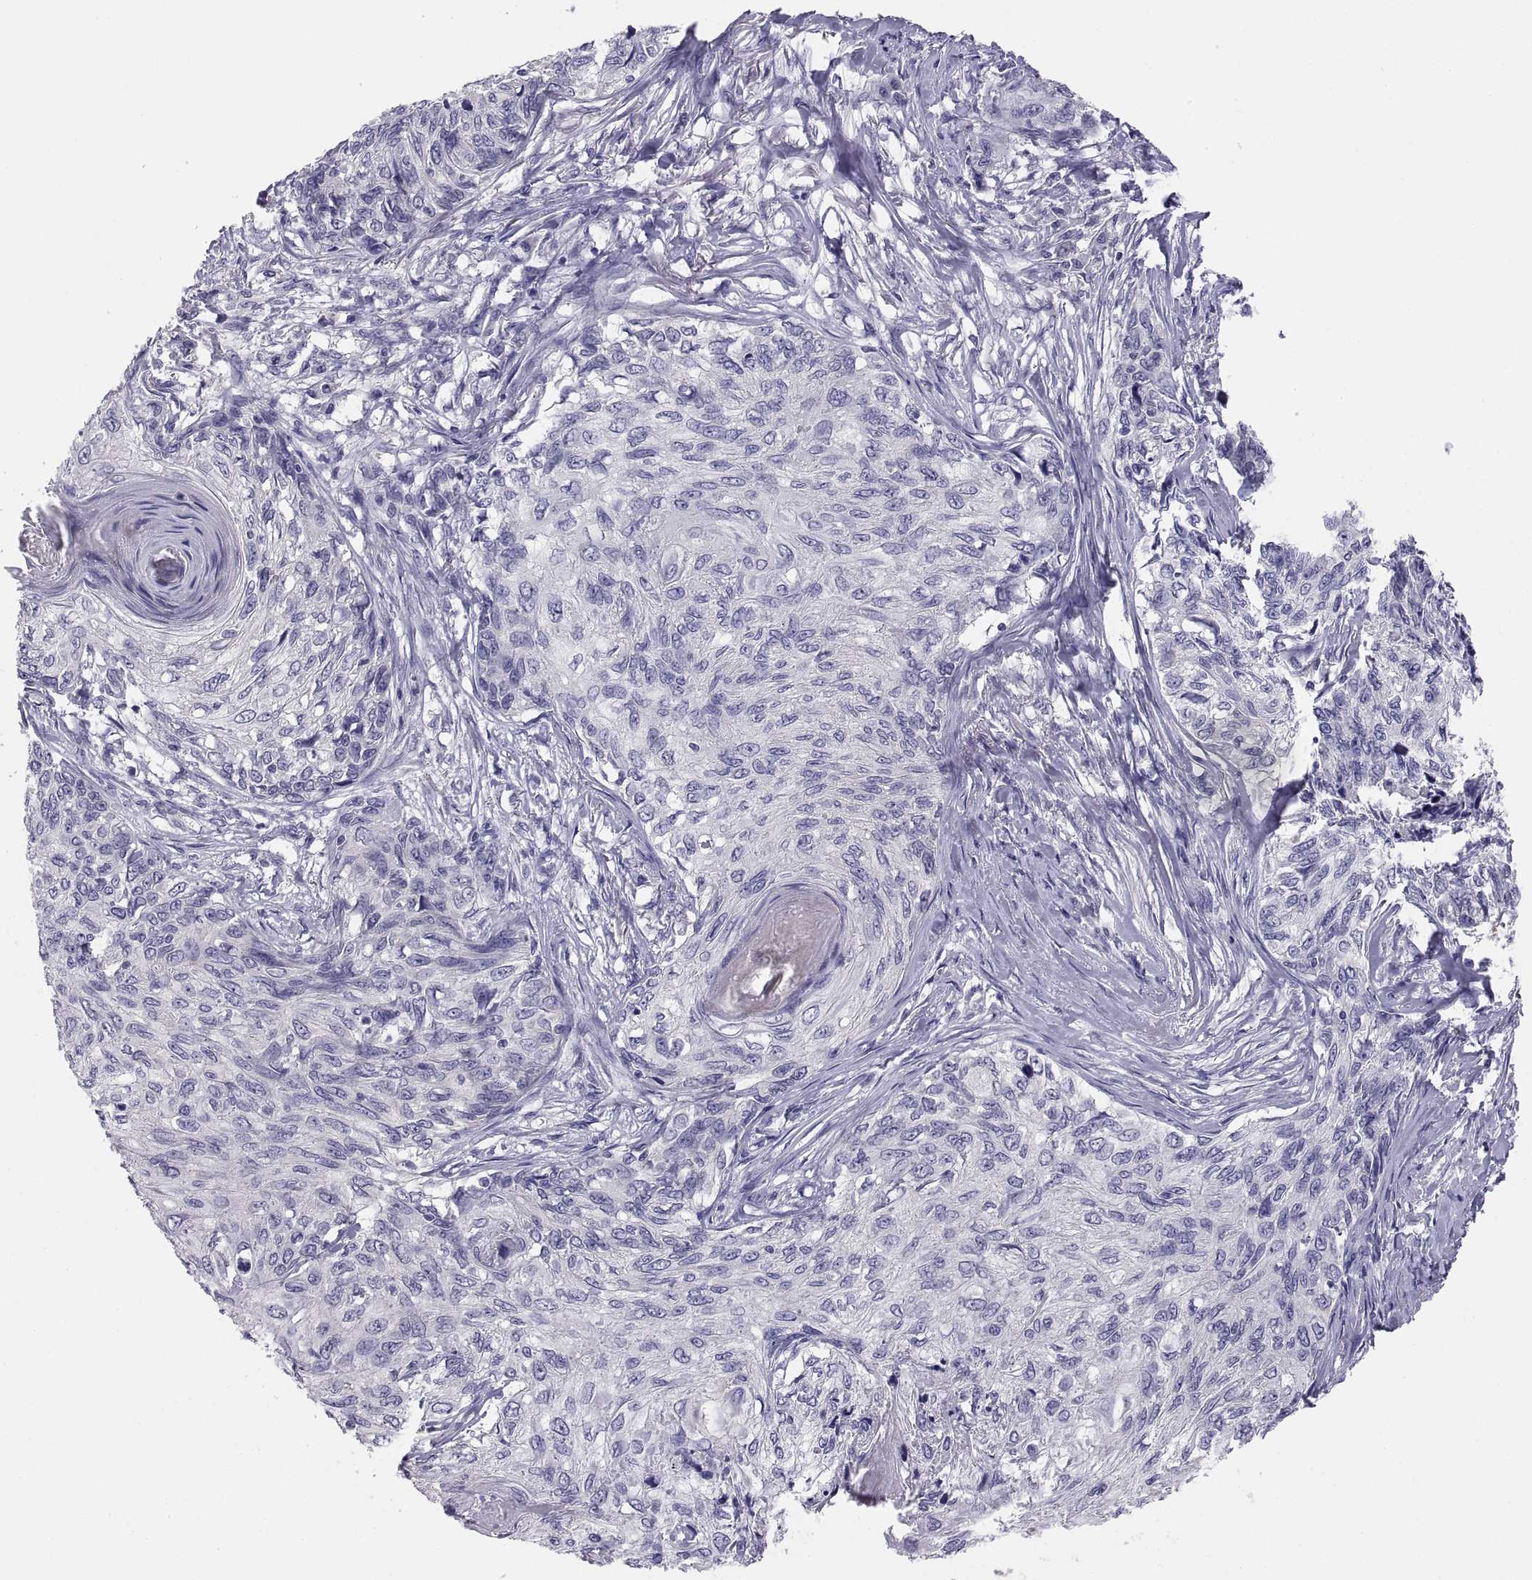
{"staining": {"intensity": "negative", "quantity": "none", "location": "none"}, "tissue": "skin cancer", "cell_type": "Tumor cells", "image_type": "cancer", "snomed": [{"axis": "morphology", "description": "Squamous cell carcinoma, NOS"}, {"axis": "topography", "description": "Skin"}], "caption": "A photomicrograph of skin squamous cell carcinoma stained for a protein demonstrates no brown staining in tumor cells.", "gene": "STRC", "patient": {"sex": "male", "age": 92}}